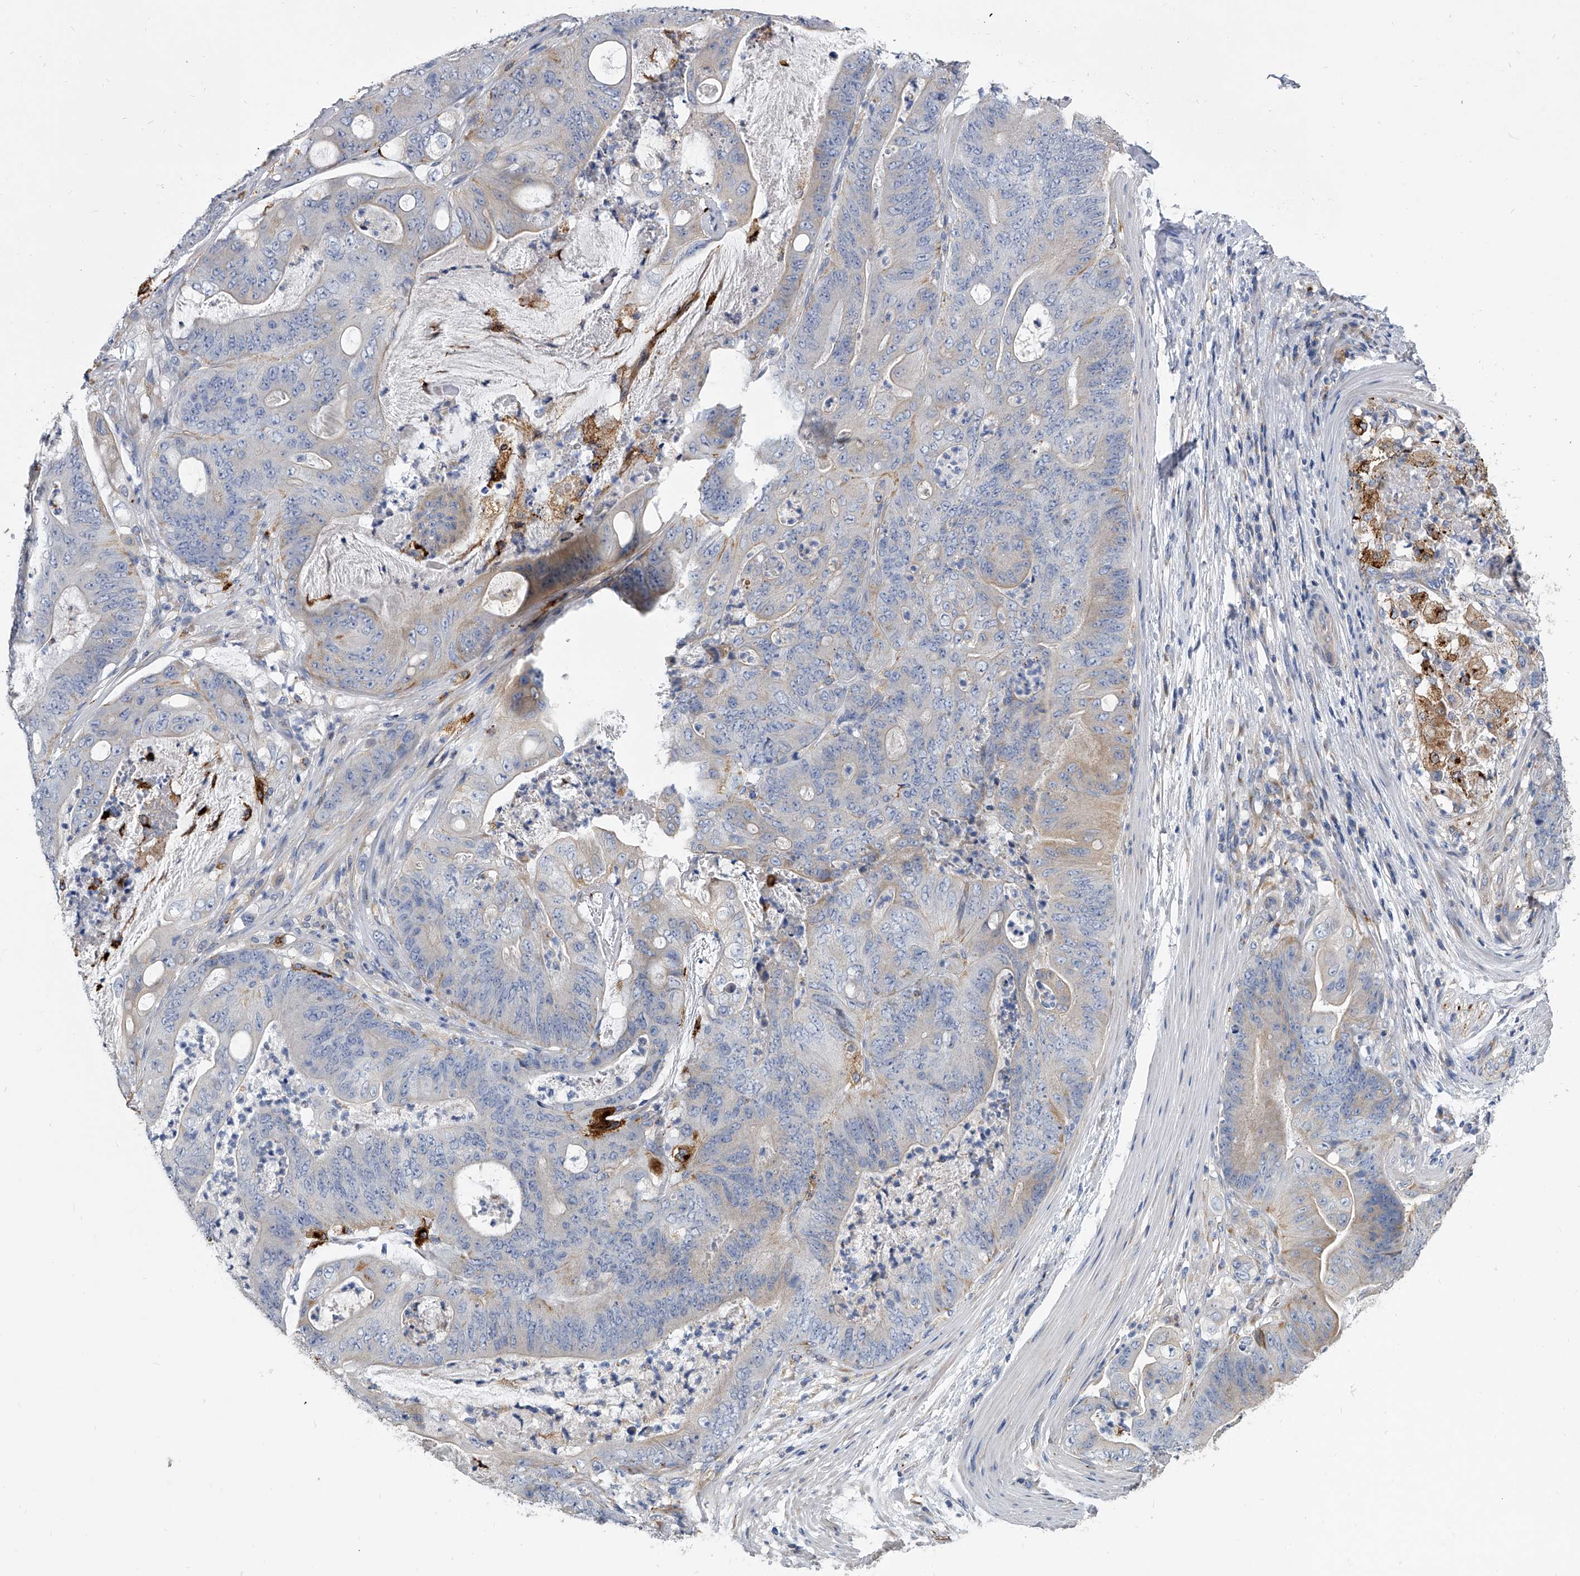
{"staining": {"intensity": "weak", "quantity": "<25%", "location": "cytoplasmic/membranous"}, "tissue": "stomach cancer", "cell_type": "Tumor cells", "image_type": "cancer", "snomed": [{"axis": "morphology", "description": "Adenocarcinoma, NOS"}, {"axis": "topography", "description": "Stomach"}], "caption": "Immunohistochemical staining of human stomach cancer (adenocarcinoma) shows no significant expression in tumor cells.", "gene": "SPP1", "patient": {"sex": "female", "age": 73}}